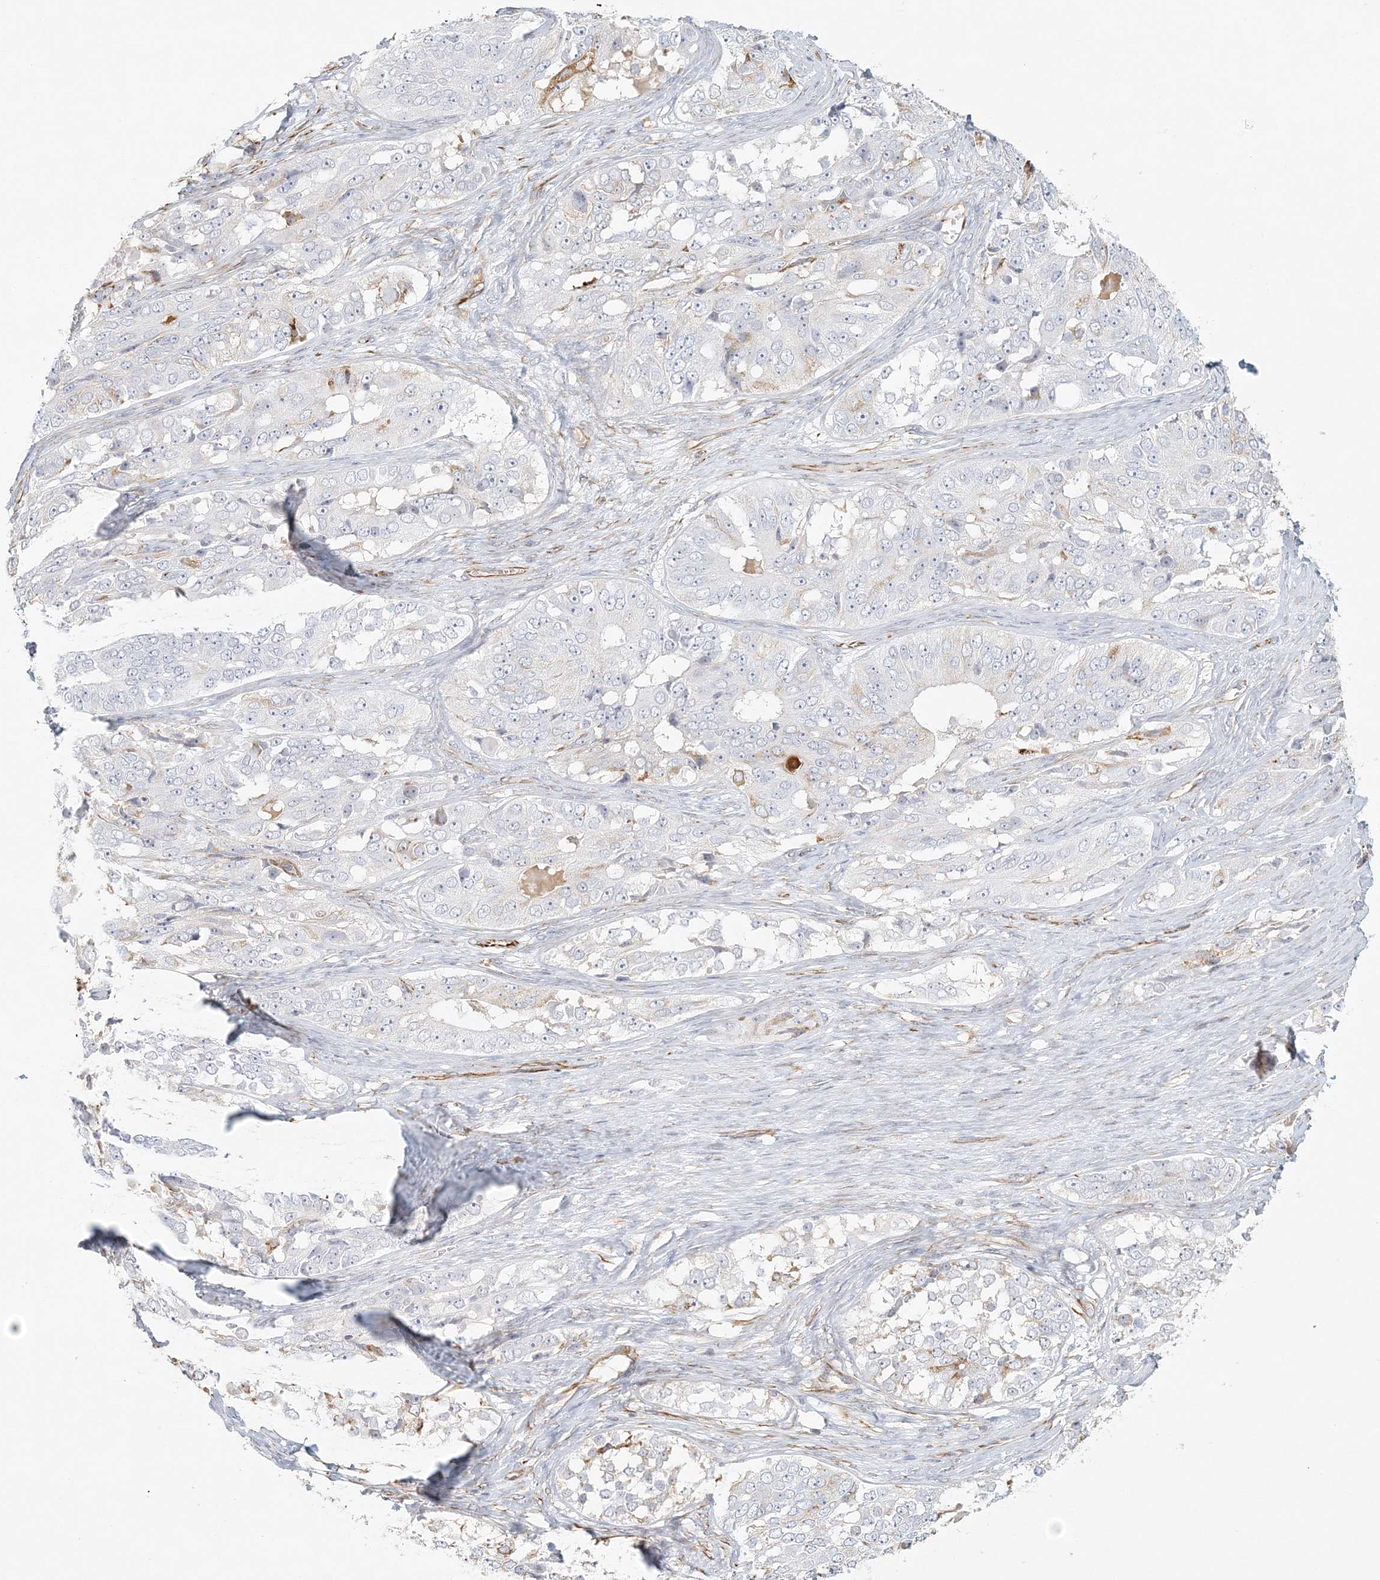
{"staining": {"intensity": "negative", "quantity": "none", "location": "none"}, "tissue": "ovarian cancer", "cell_type": "Tumor cells", "image_type": "cancer", "snomed": [{"axis": "morphology", "description": "Carcinoma, endometroid"}, {"axis": "topography", "description": "Ovary"}], "caption": "DAB (3,3'-diaminobenzidine) immunohistochemical staining of human ovarian cancer shows no significant expression in tumor cells. (Stains: DAB (3,3'-diaminobenzidine) immunohistochemistry (IHC) with hematoxylin counter stain, Microscopy: brightfield microscopy at high magnification).", "gene": "DMRTB1", "patient": {"sex": "female", "age": 51}}